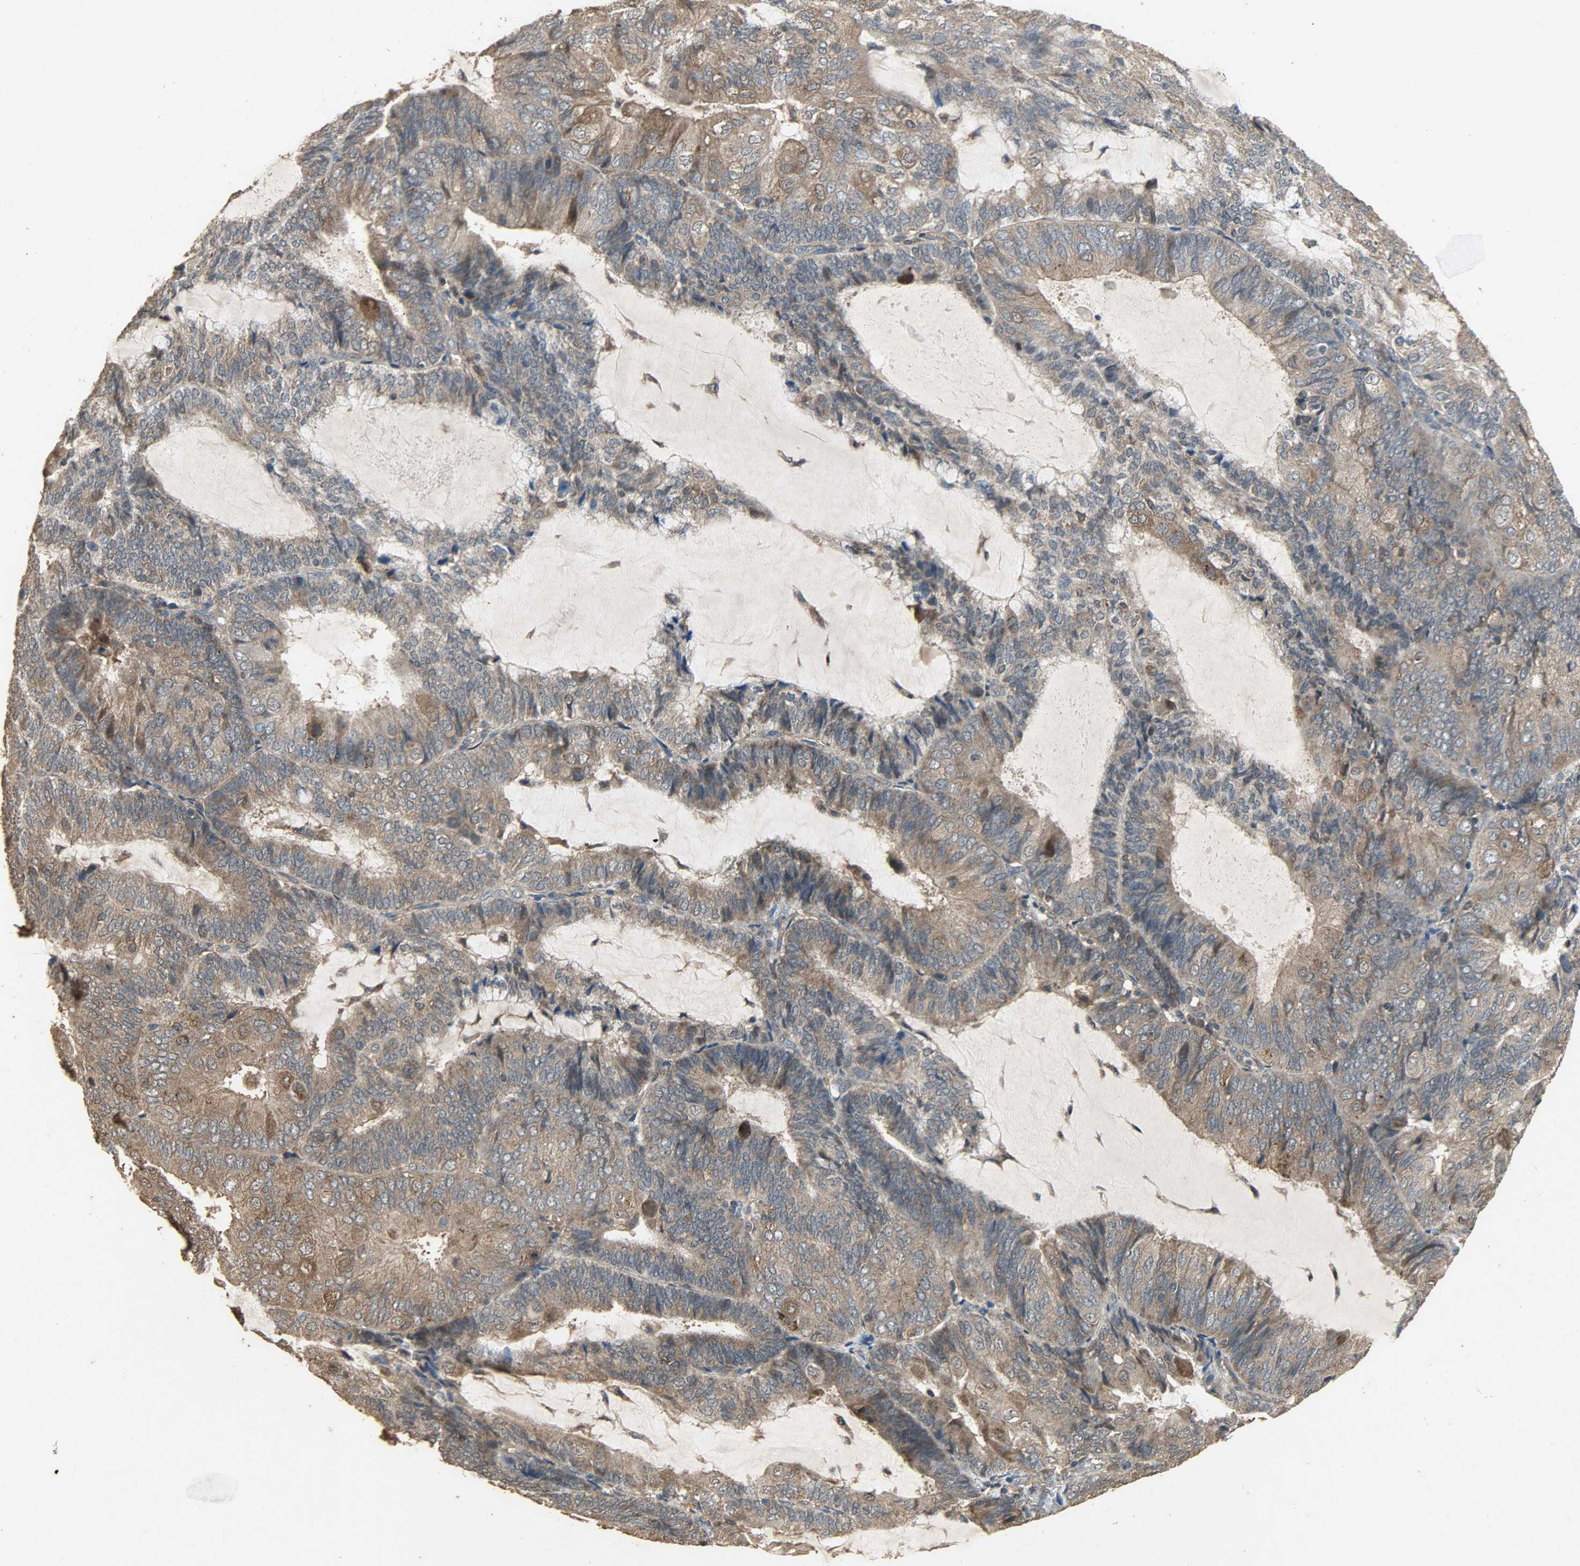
{"staining": {"intensity": "moderate", "quantity": ">75%", "location": "cytoplasmic/membranous"}, "tissue": "endometrial cancer", "cell_type": "Tumor cells", "image_type": "cancer", "snomed": [{"axis": "morphology", "description": "Adenocarcinoma, NOS"}, {"axis": "topography", "description": "Endometrium"}], "caption": "Endometrial cancer (adenocarcinoma) was stained to show a protein in brown. There is medium levels of moderate cytoplasmic/membranous expression in about >75% of tumor cells. (DAB IHC with brightfield microscopy, high magnification).", "gene": "CDKN2C", "patient": {"sex": "female", "age": 81}}